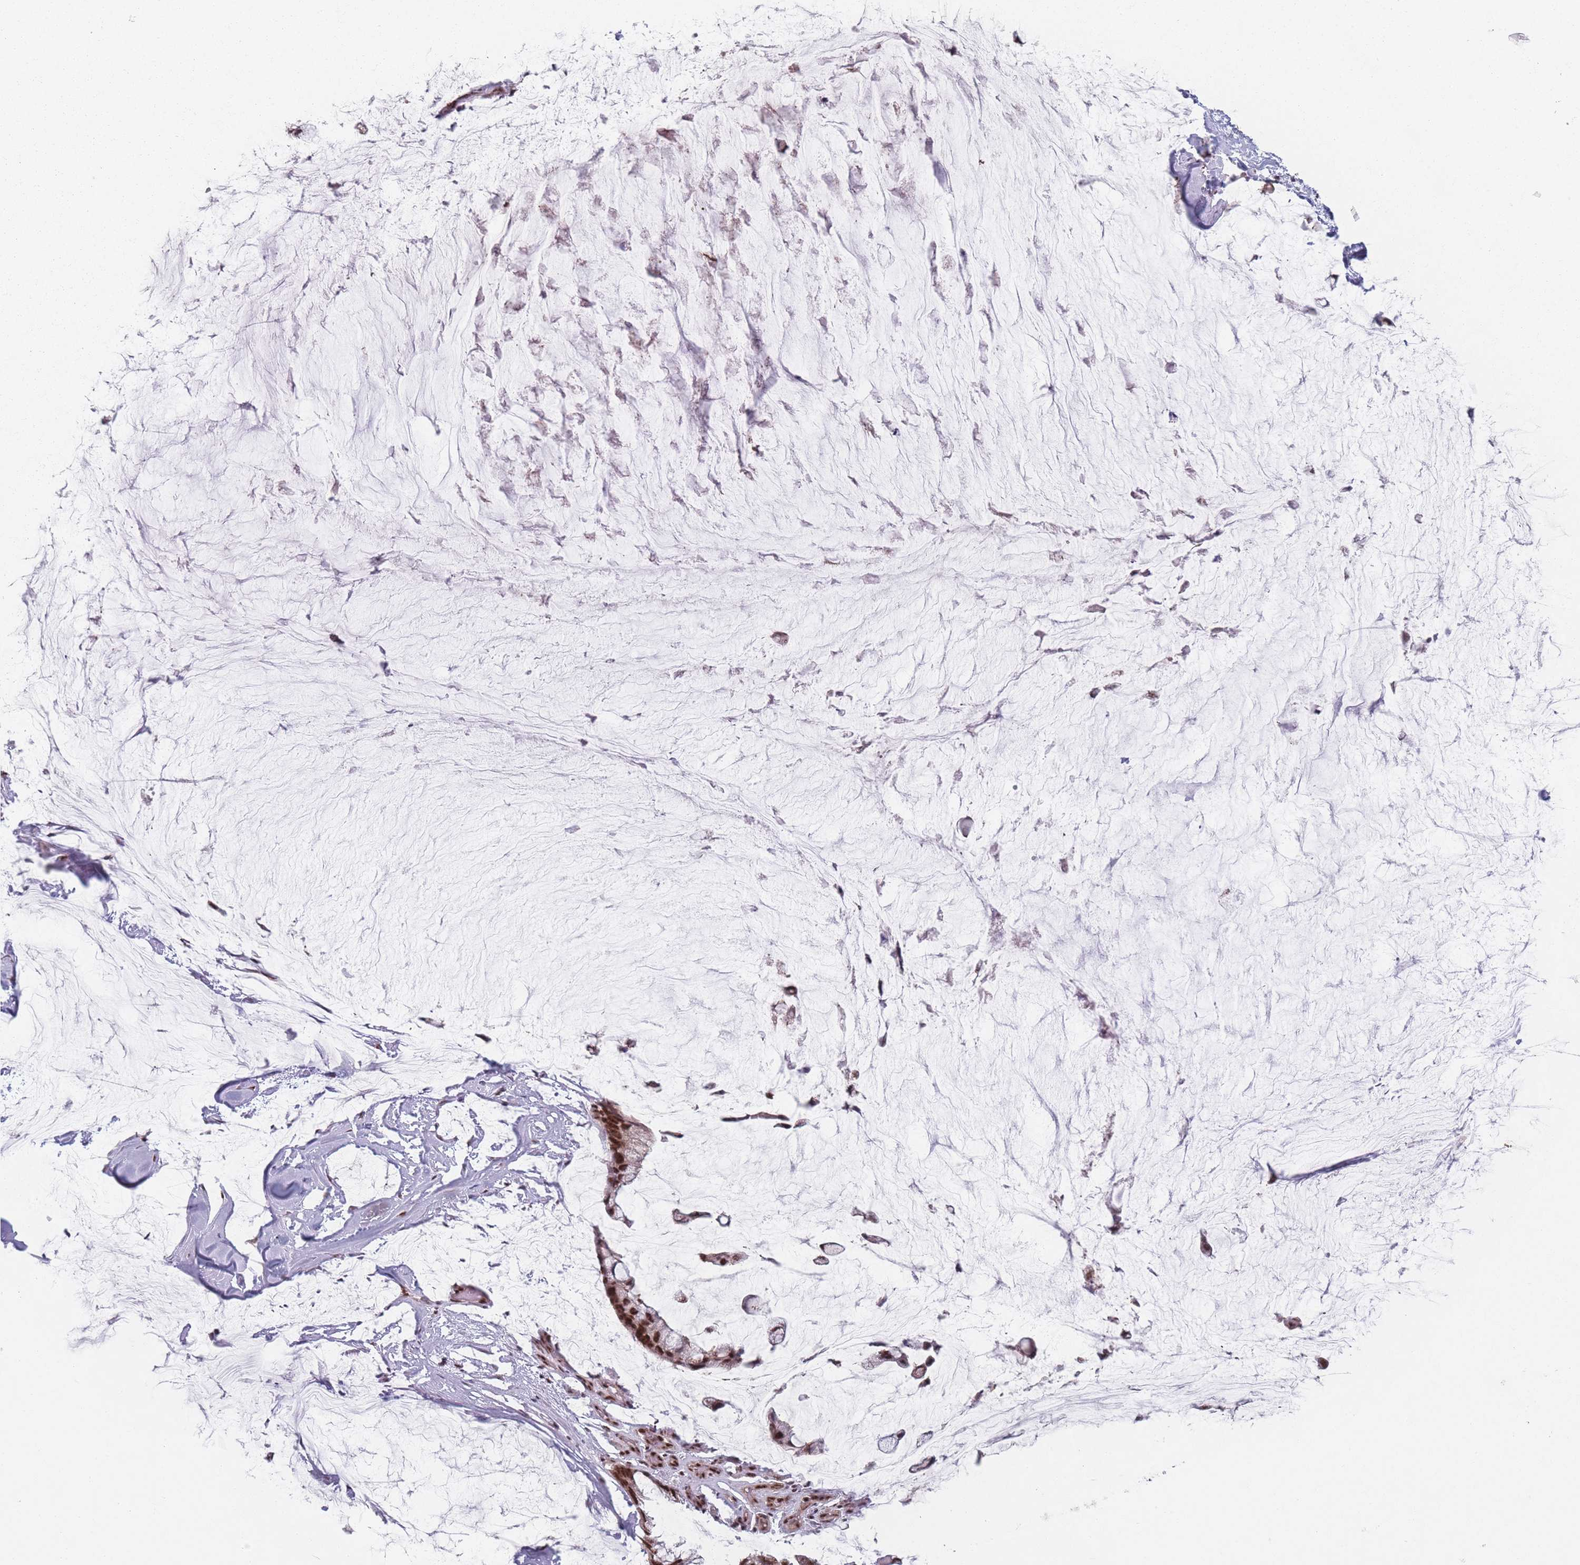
{"staining": {"intensity": "strong", "quantity": ">75%", "location": "nuclear"}, "tissue": "ovarian cancer", "cell_type": "Tumor cells", "image_type": "cancer", "snomed": [{"axis": "morphology", "description": "Cystadenocarcinoma, mucinous, NOS"}, {"axis": "topography", "description": "Ovary"}], "caption": "Approximately >75% of tumor cells in ovarian cancer (mucinous cystadenocarcinoma) show strong nuclear protein staining as visualized by brown immunohistochemical staining.", "gene": "ZC3H14", "patient": {"sex": "female", "age": 39}}